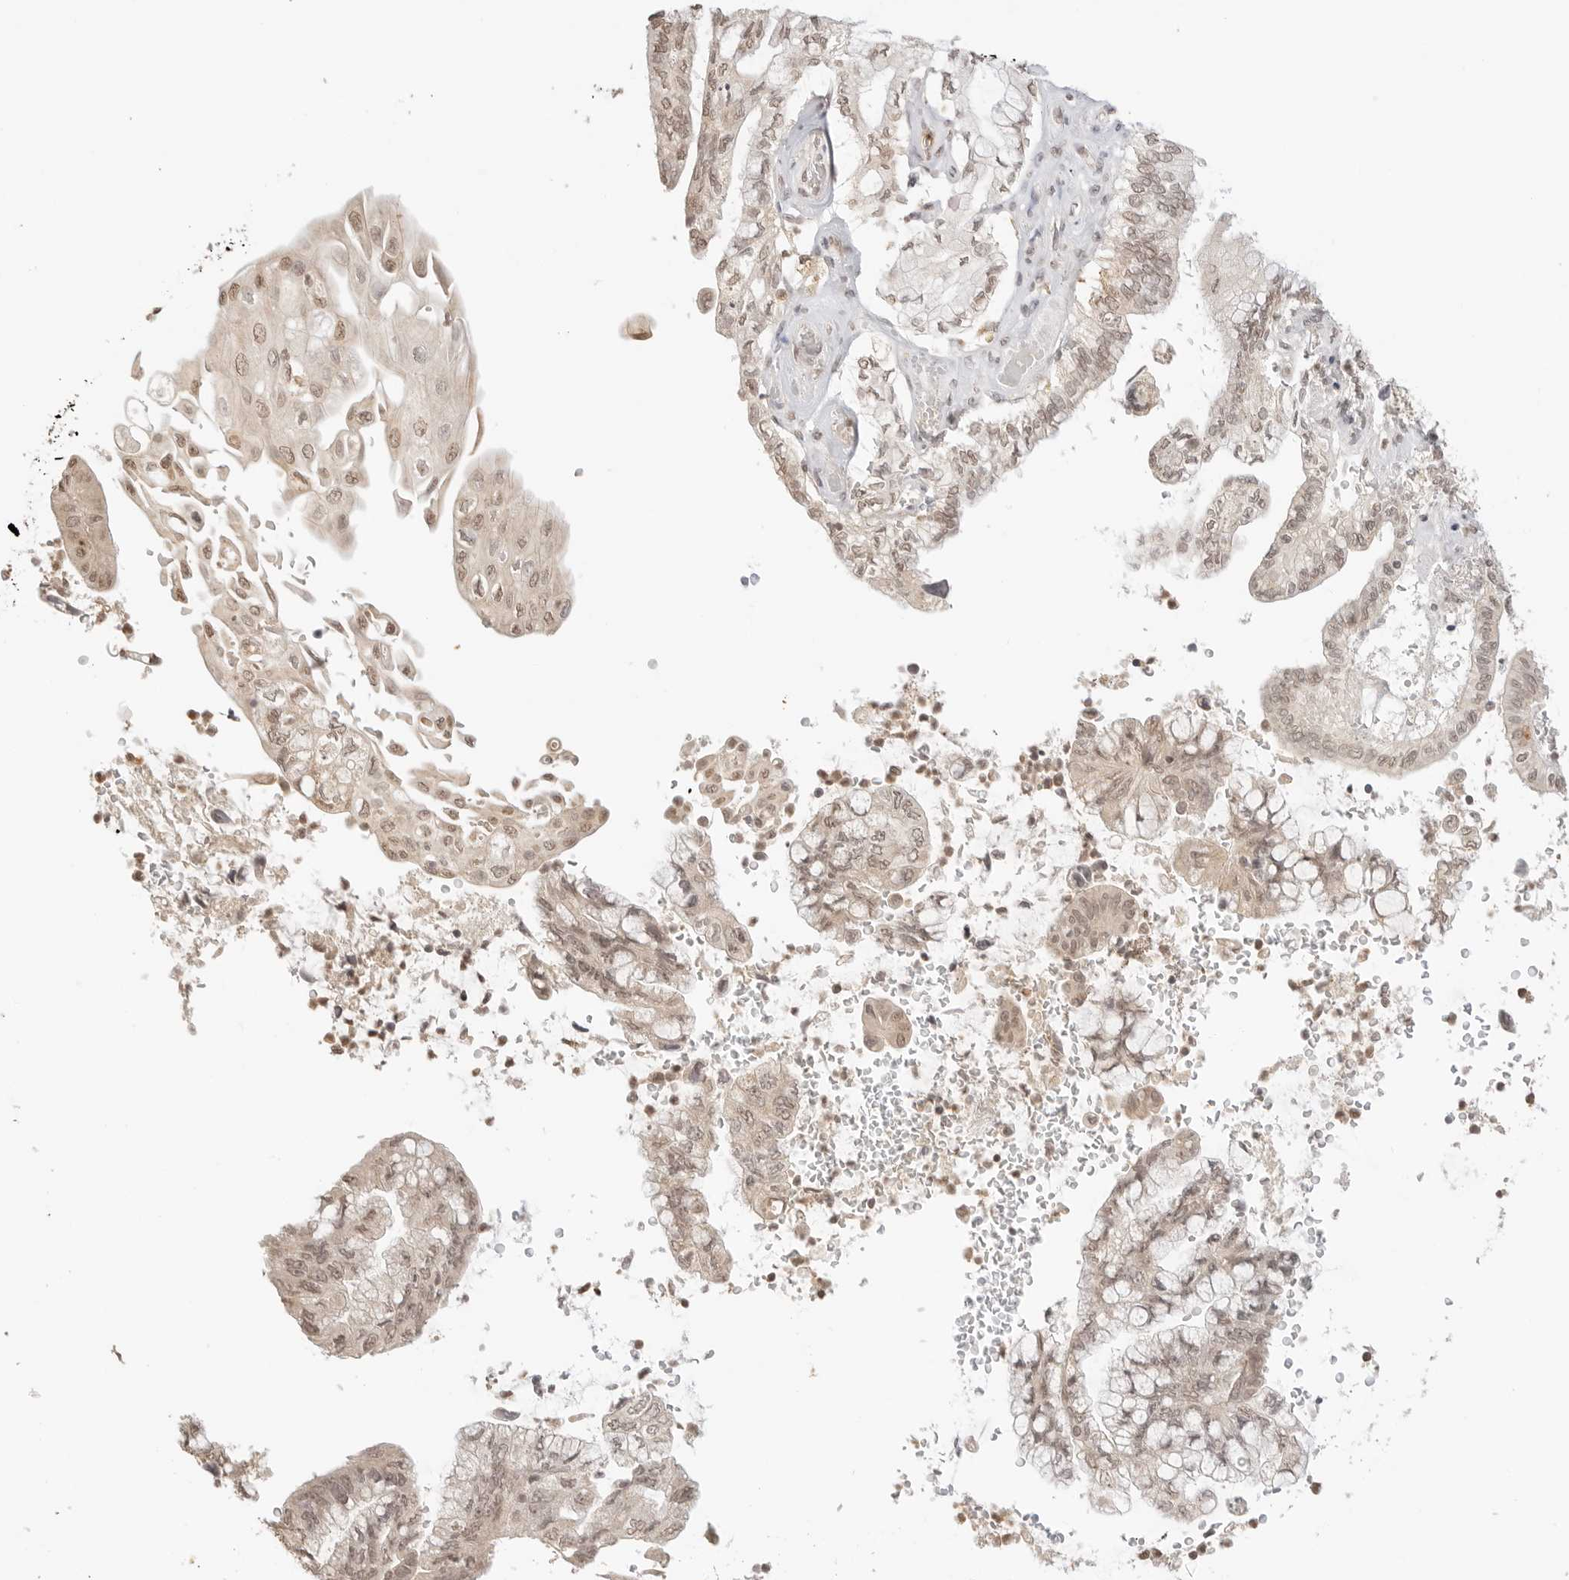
{"staining": {"intensity": "weak", "quantity": ">75%", "location": "cytoplasmic/membranous,nuclear"}, "tissue": "pancreatic cancer", "cell_type": "Tumor cells", "image_type": "cancer", "snomed": [{"axis": "morphology", "description": "Adenocarcinoma, NOS"}, {"axis": "topography", "description": "Pancreas"}], "caption": "IHC micrograph of human pancreatic adenocarcinoma stained for a protein (brown), which demonstrates low levels of weak cytoplasmic/membranous and nuclear expression in about >75% of tumor cells.", "gene": "GPR34", "patient": {"sex": "female", "age": 73}}